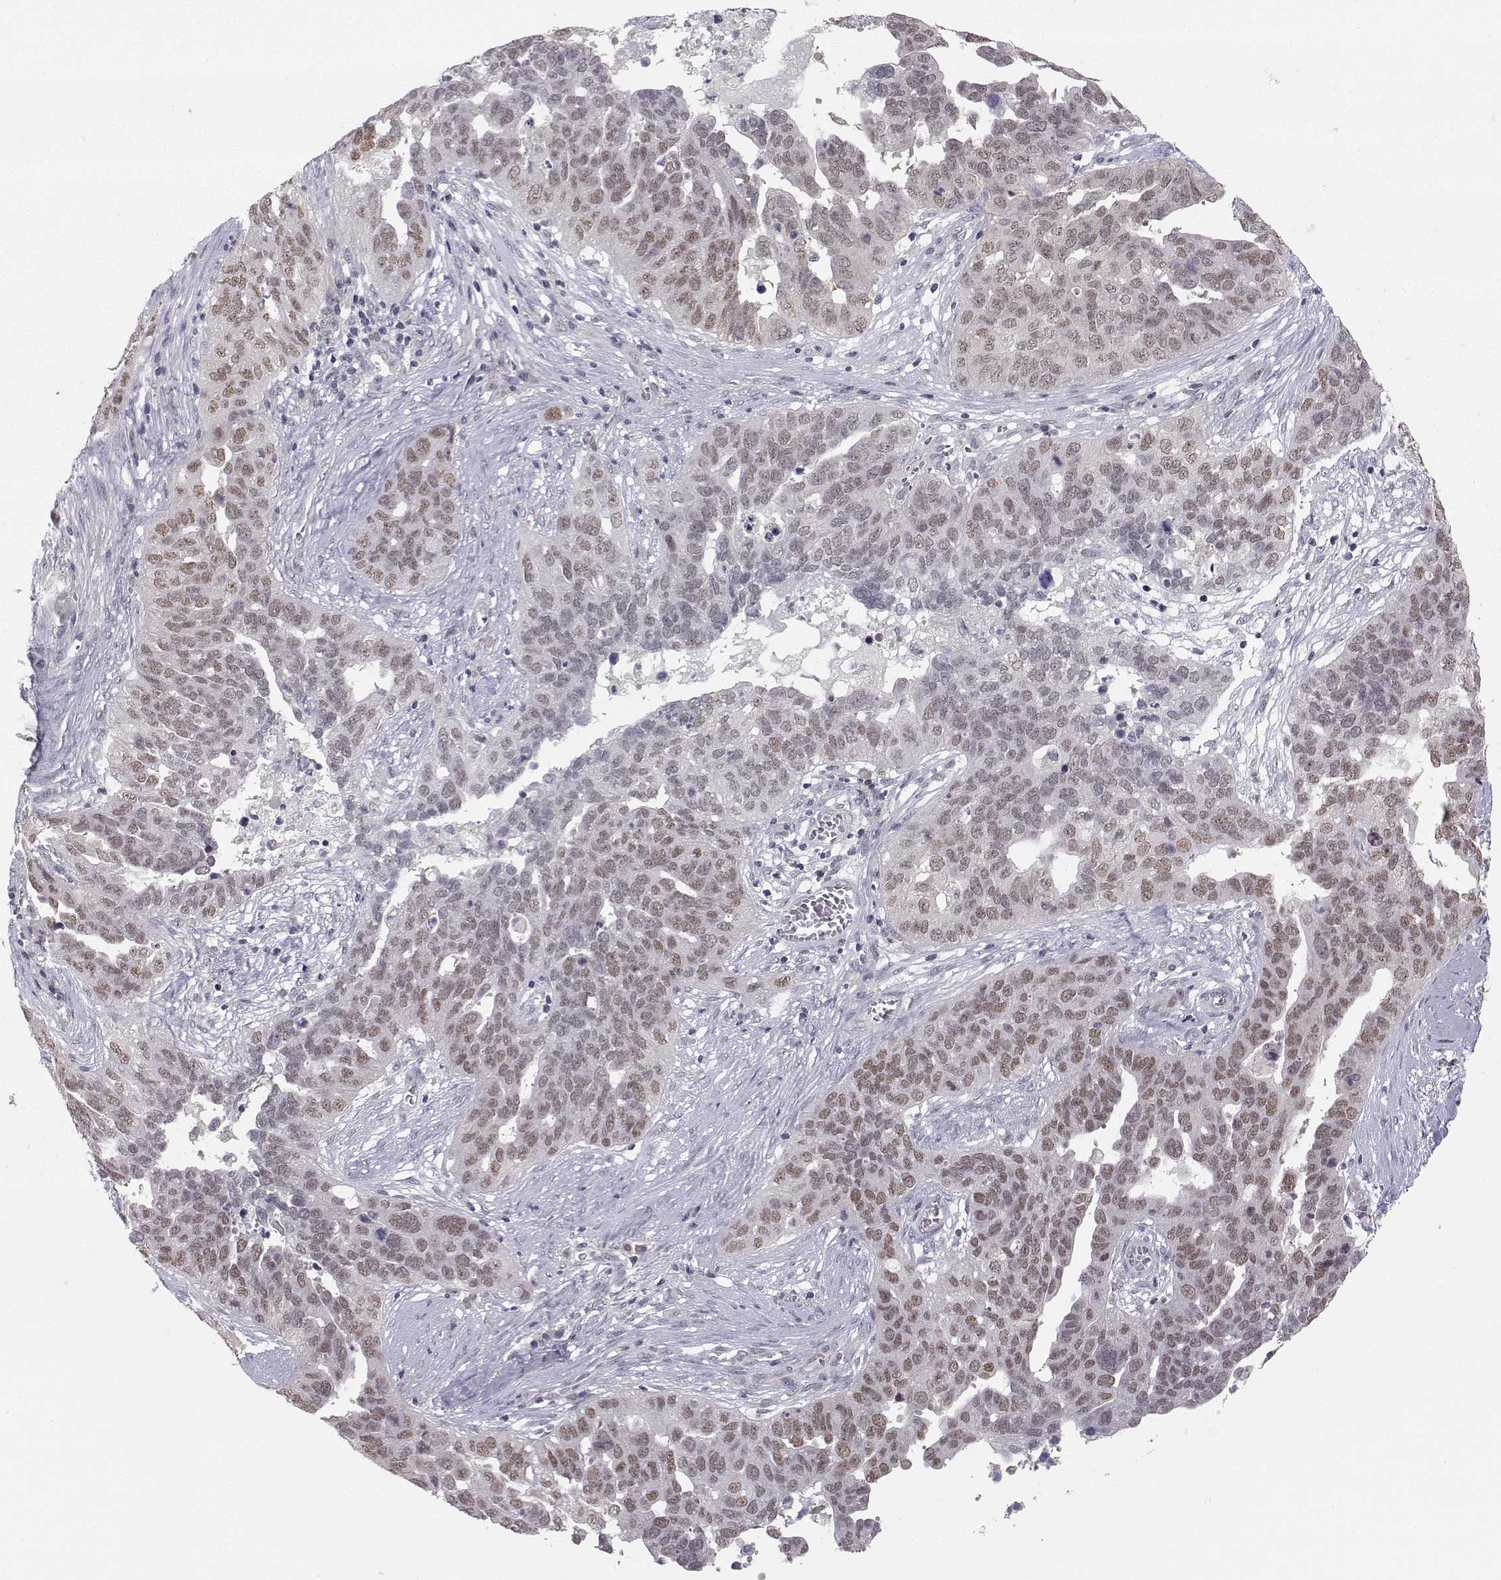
{"staining": {"intensity": "moderate", "quantity": ">75%", "location": "nuclear"}, "tissue": "ovarian cancer", "cell_type": "Tumor cells", "image_type": "cancer", "snomed": [{"axis": "morphology", "description": "Carcinoma, endometroid"}, {"axis": "topography", "description": "Soft tissue"}, {"axis": "topography", "description": "Ovary"}], "caption": "Immunohistochemical staining of ovarian cancer demonstrates moderate nuclear protein positivity in about >75% of tumor cells.", "gene": "KIF13B", "patient": {"sex": "female", "age": 52}}